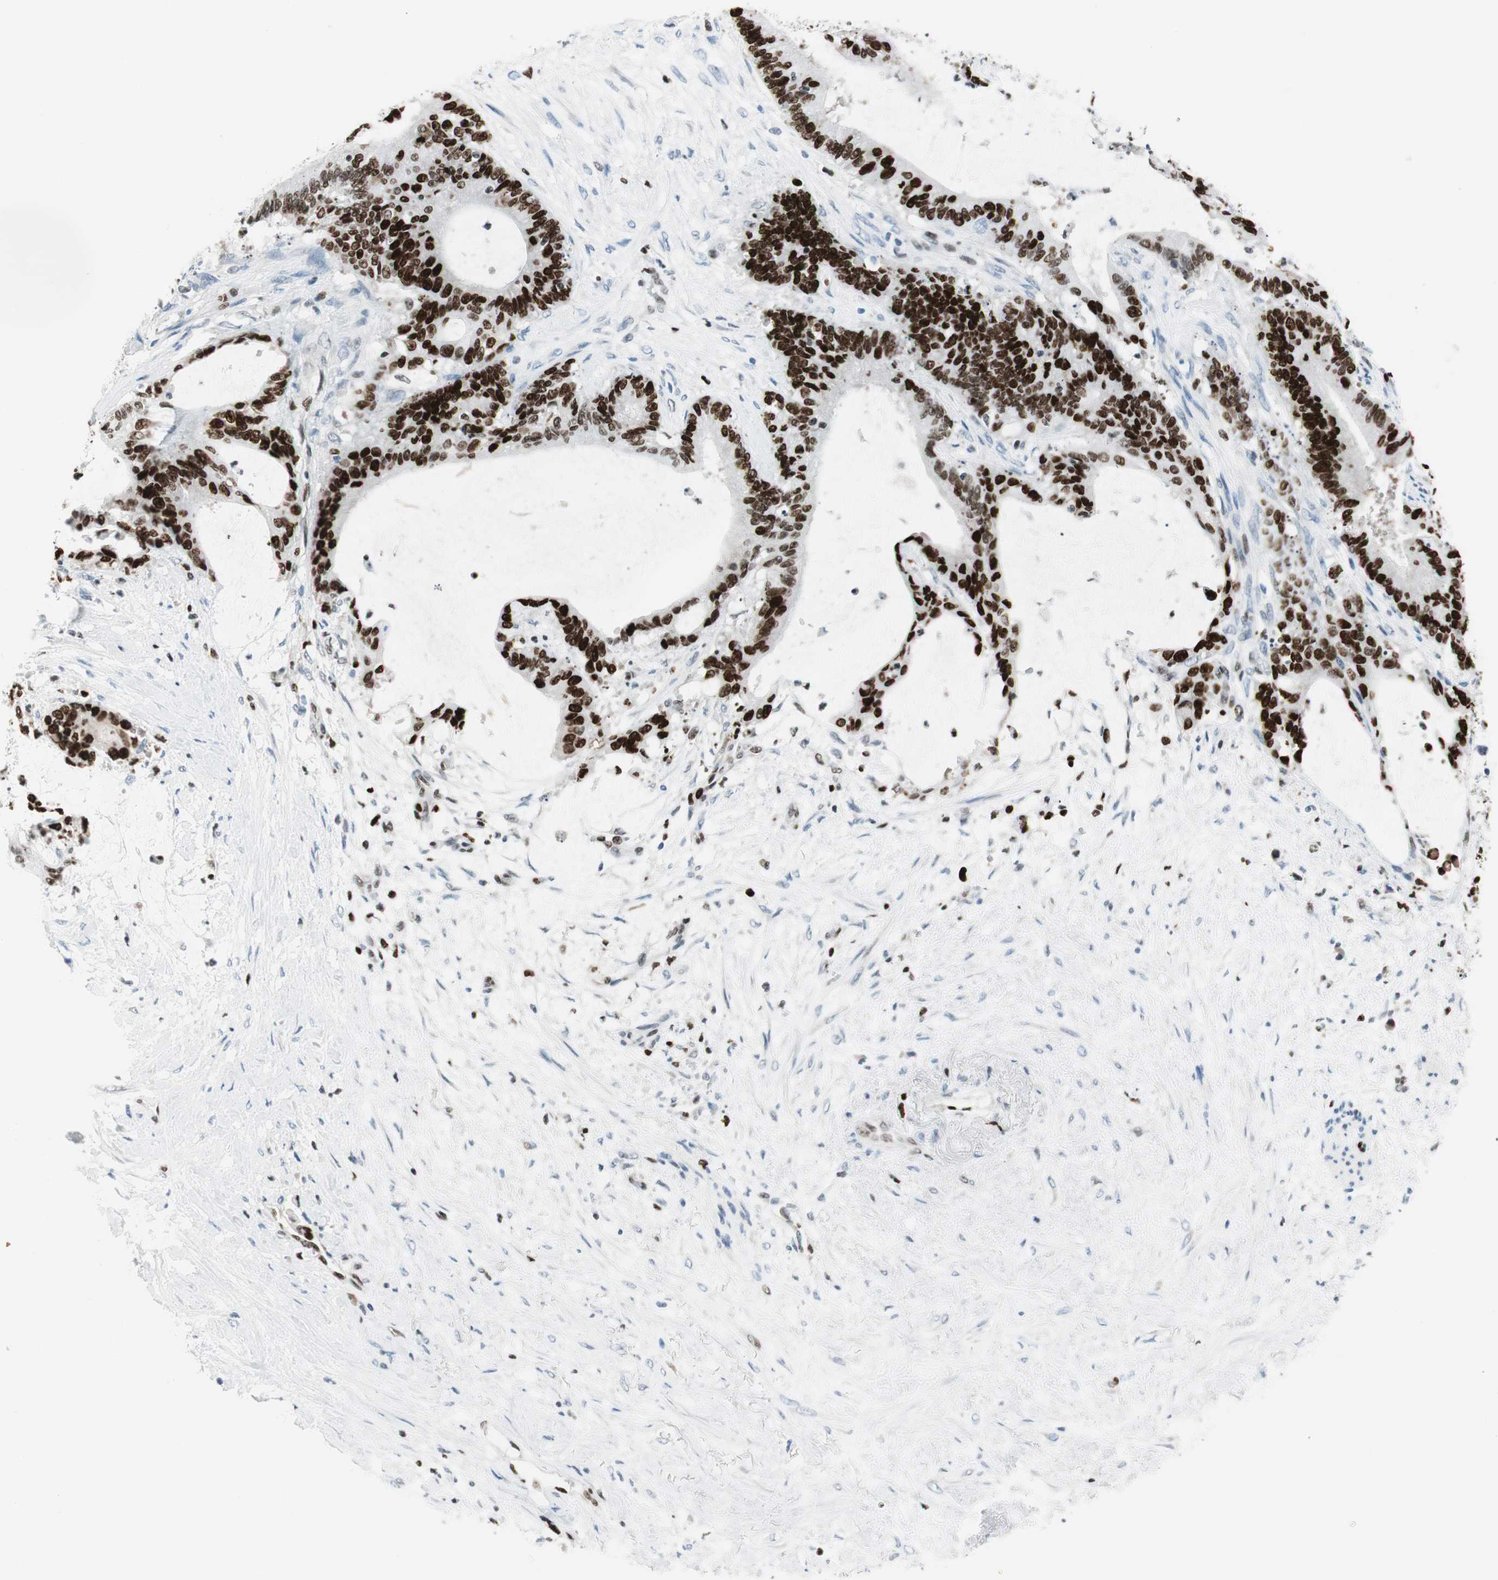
{"staining": {"intensity": "strong", "quantity": ">75%", "location": "nuclear"}, "tissue": "liver cancer", "cell_type": "Tumor cells", "image_type": "cancer", "snomed": [{"axis": "morphology", "description": "Cholangiocarcinoma"}, {"axis": "topography", "description": "Liver"}], "caption": "IHC image of neoplastic tissue: liver cancer (cholangiocarcinoma) stained using IHC displays high levels of strong protein expression localized specifically in the nuclear of tumor cells, appearing as a nuclear brown color.", "gene": "EZH2", "patient": {"sex": "female", "age": 73}}